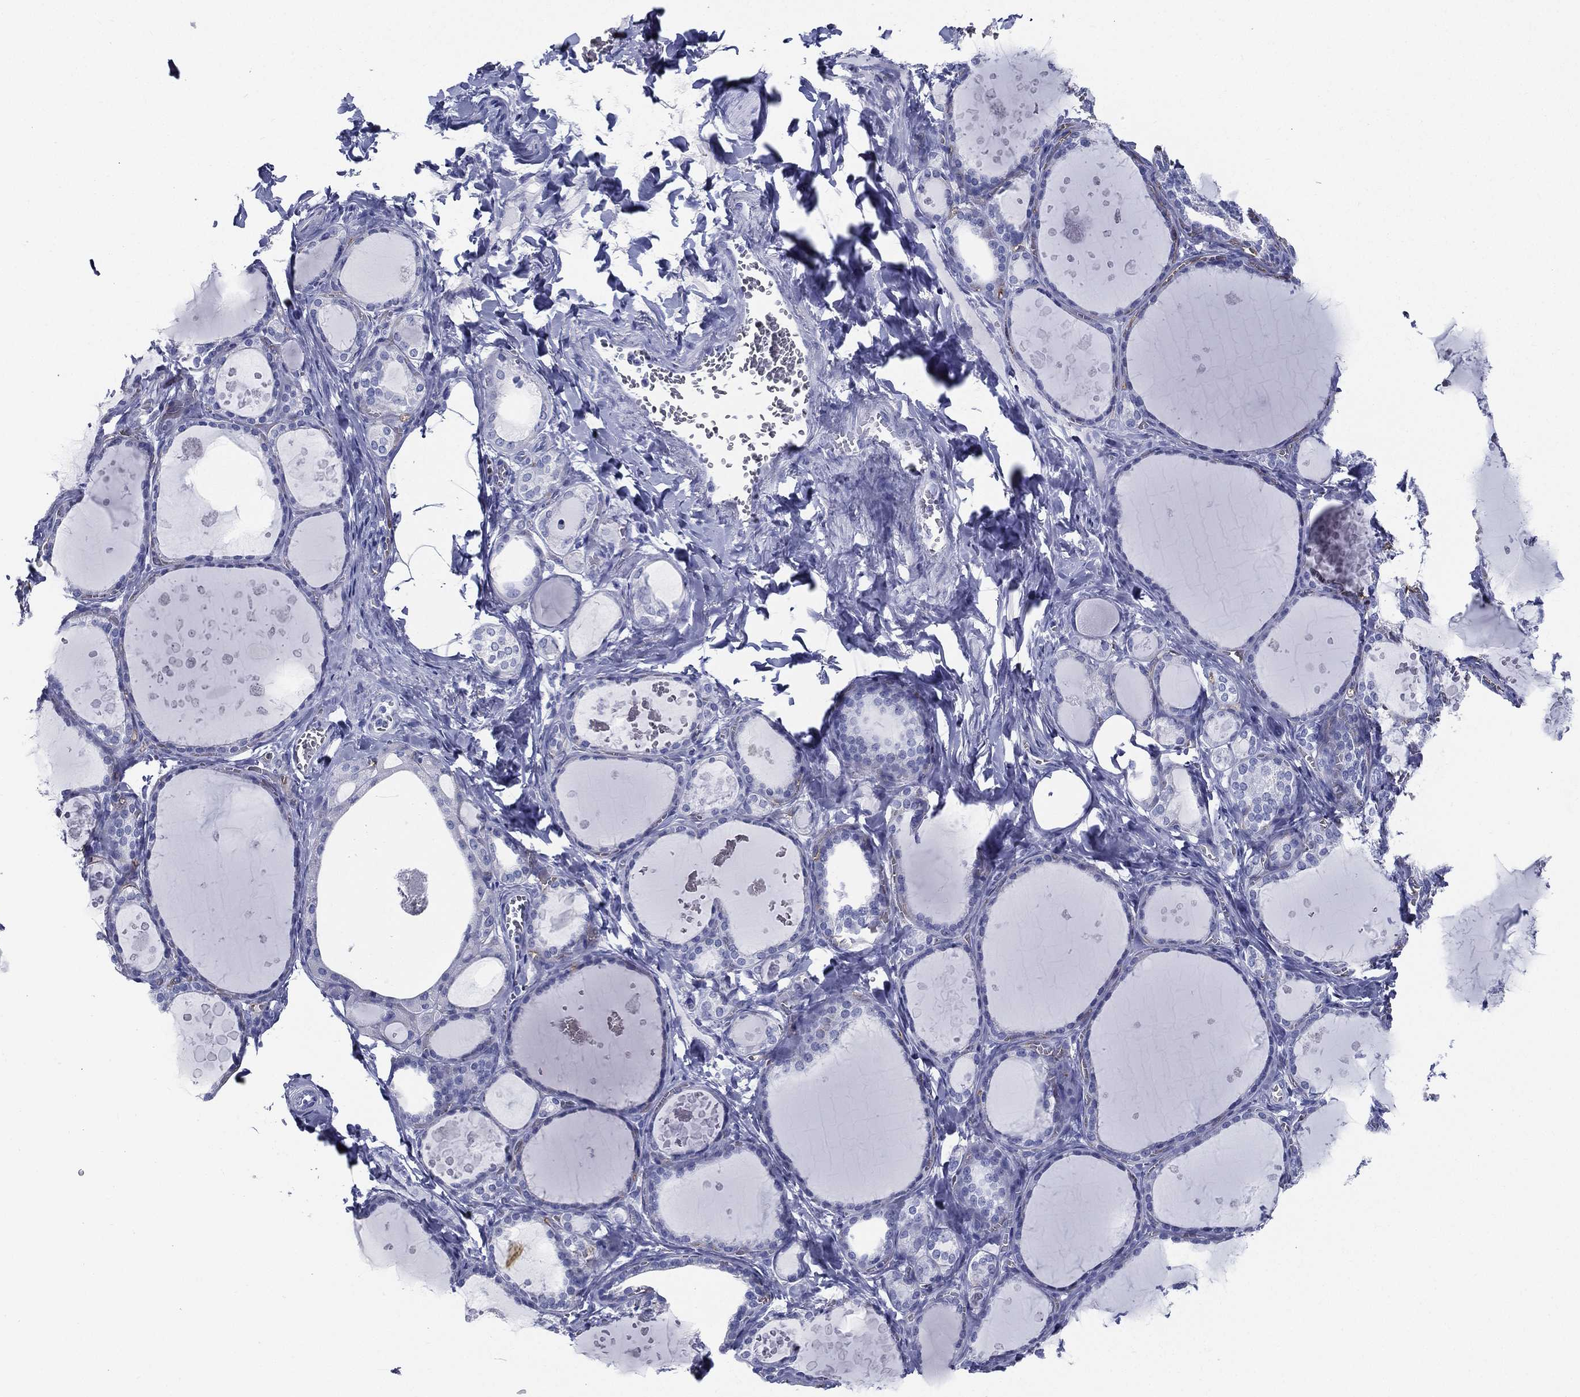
{"staining": {"intensity": "negative", "quantity": "none", "location": "none"}, "tissue": "thyroid gland", "cell_type": "Glandular cells", "image_type": "normal", "snomed": [{"axis": "morphology", "description": "Normal tissue, NOS"}, {"axis": "topography", "description": "Thyroid gland"}], "caption": "A histopathology image of human thyroid gland is negative for staining in glandular cells. The staining was performed using DAB (3,3'-diaminobenzidine) to visualize the protein expression in brown, while the nuclei were stained in blue with hematoxylin (Magnification: 20x).", "gene": "RSPH4A", "patient": {"sex": "female", "age": 56}}